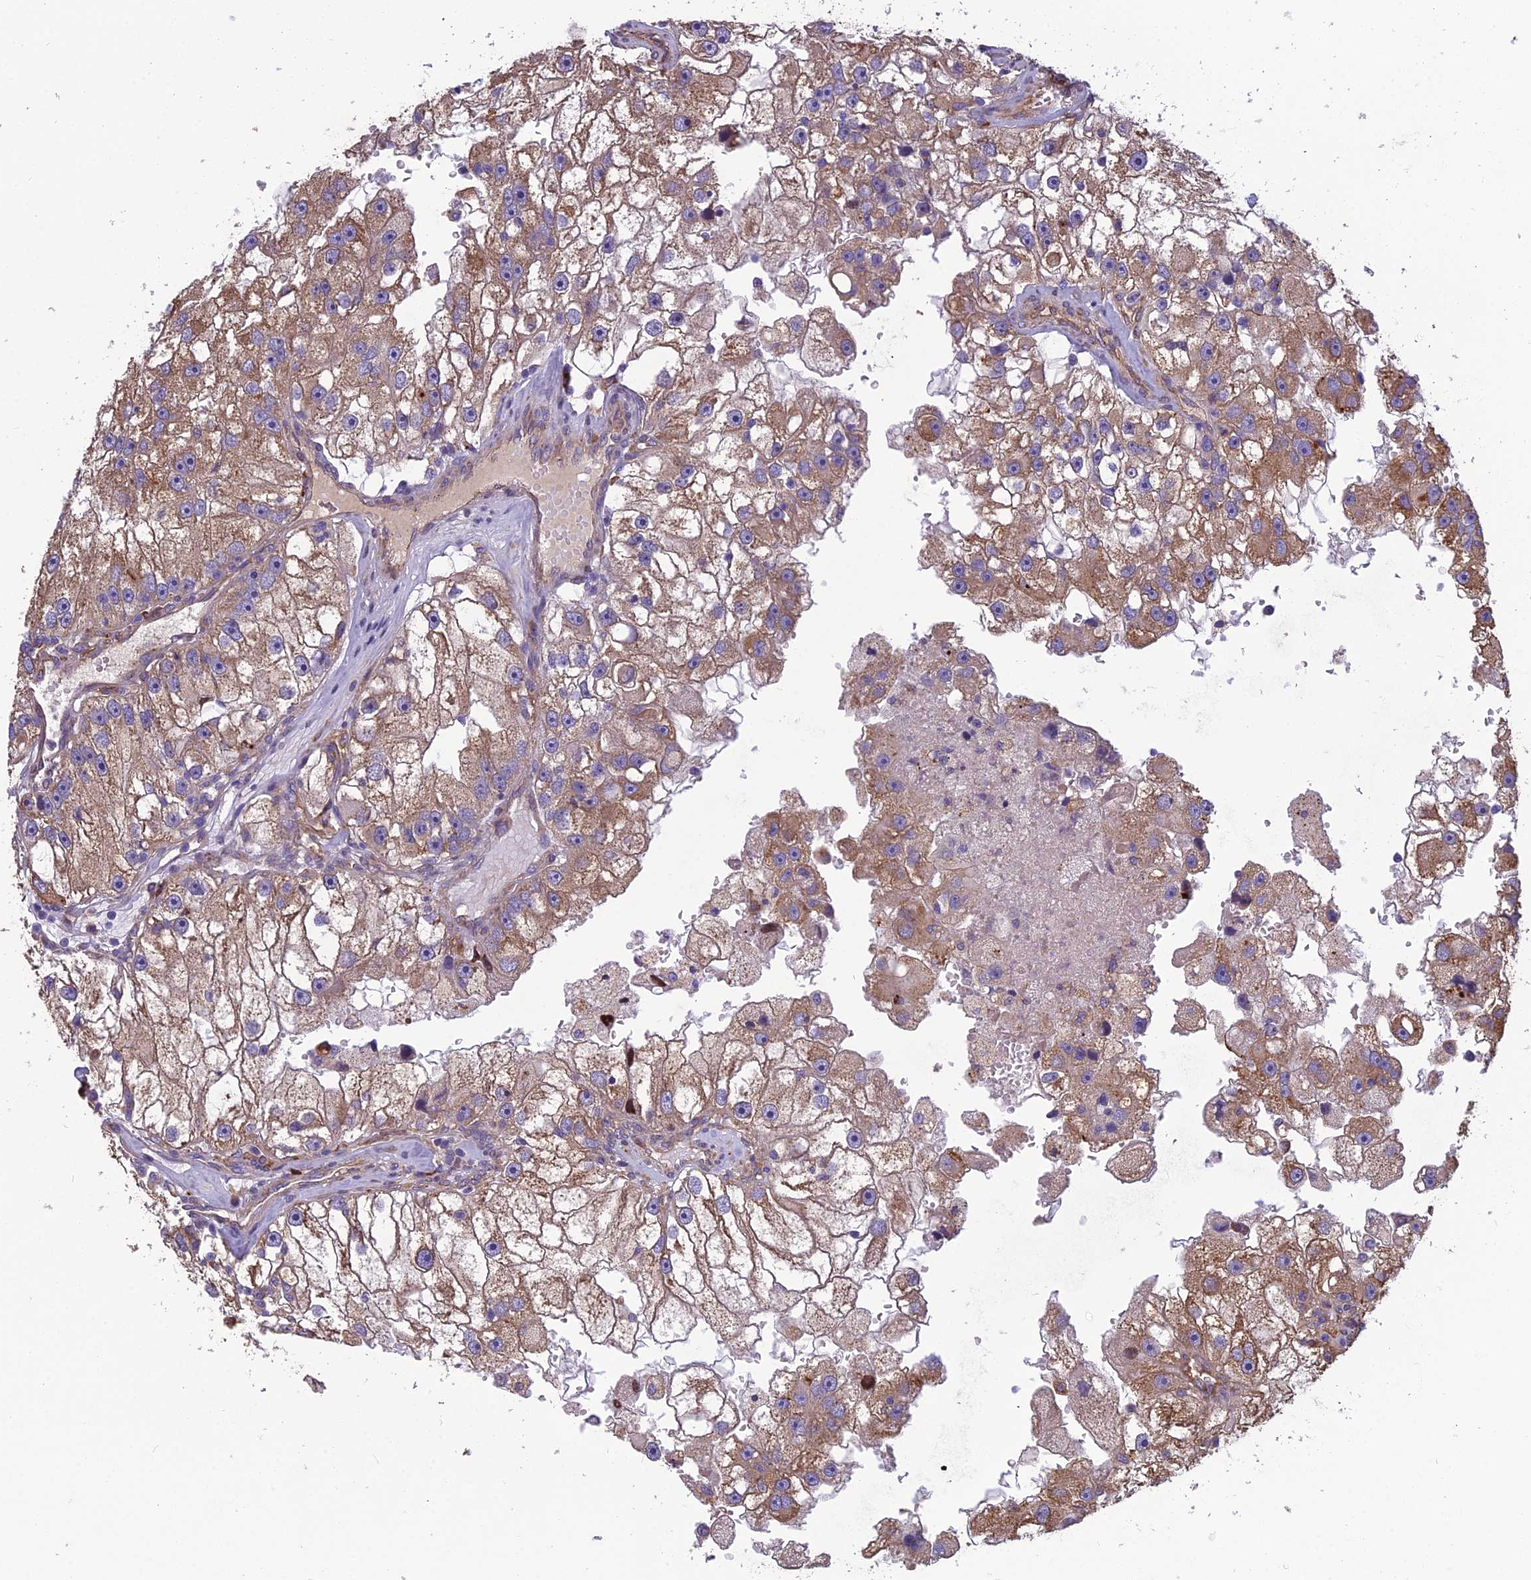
{"staining": {"intensity": "moderate", "quantity": ">75%", "location": "cytoplasmic/membranous"}, "tissue": "renal cancer", "cell_type": "Tumor cells", "image_type": "cancer", "snomed": [{"axis": "morphology", "description": "Adenocarcinoma, NOS"}, {"axis": "topography", "description": "Kidney"}], "caption": "This is an image of immunohistochemistry staining of renal cancer, which shows moderate expression in the cytoplasmic/membranous of tumor cells.", "gene": "SPDL1", "patient": {"sex": "male", "age": 63}}